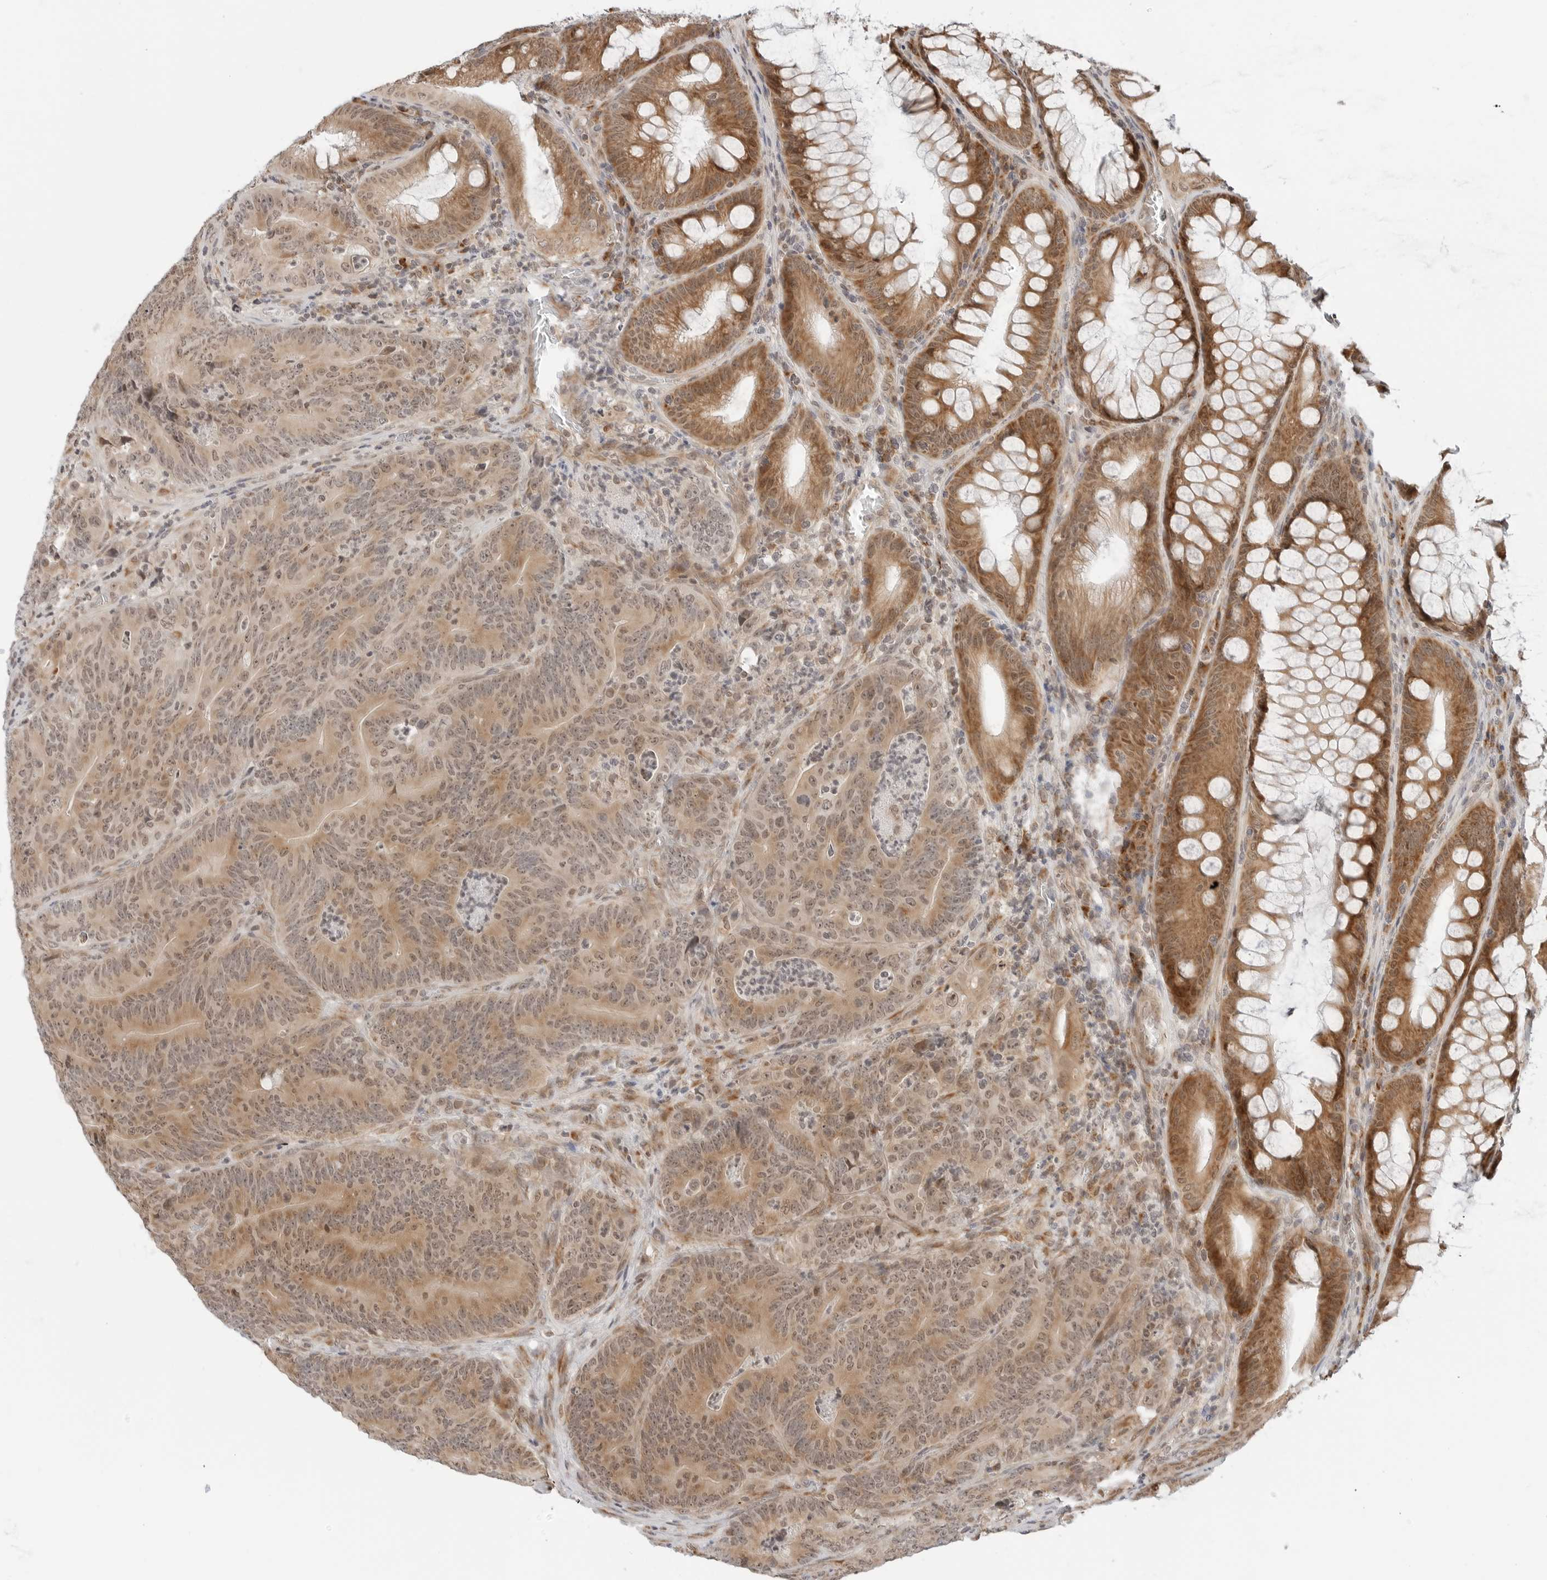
{"staining": {"intensity": "moderate", "quantity": ">75%", "location": "cytoplasmic/membranous"}, "tissue": "colorectal cancer", "cell_type": "Tumor cells", "image_type": "cancer", "snomed": [{"axis": "morphology", "description": "Normal tissue, NOS"}, {"axis": "topography", "description": "Colon"}], "caption": "Protein positivity by immunohistochemistry (IHC) reveals moderate cytoplasmic/membranous expression in approximately >75% of tumor cells in colorectal cancer.", "gene": "POLR3GL", "patient": {"sex": "female", "age": 82}}